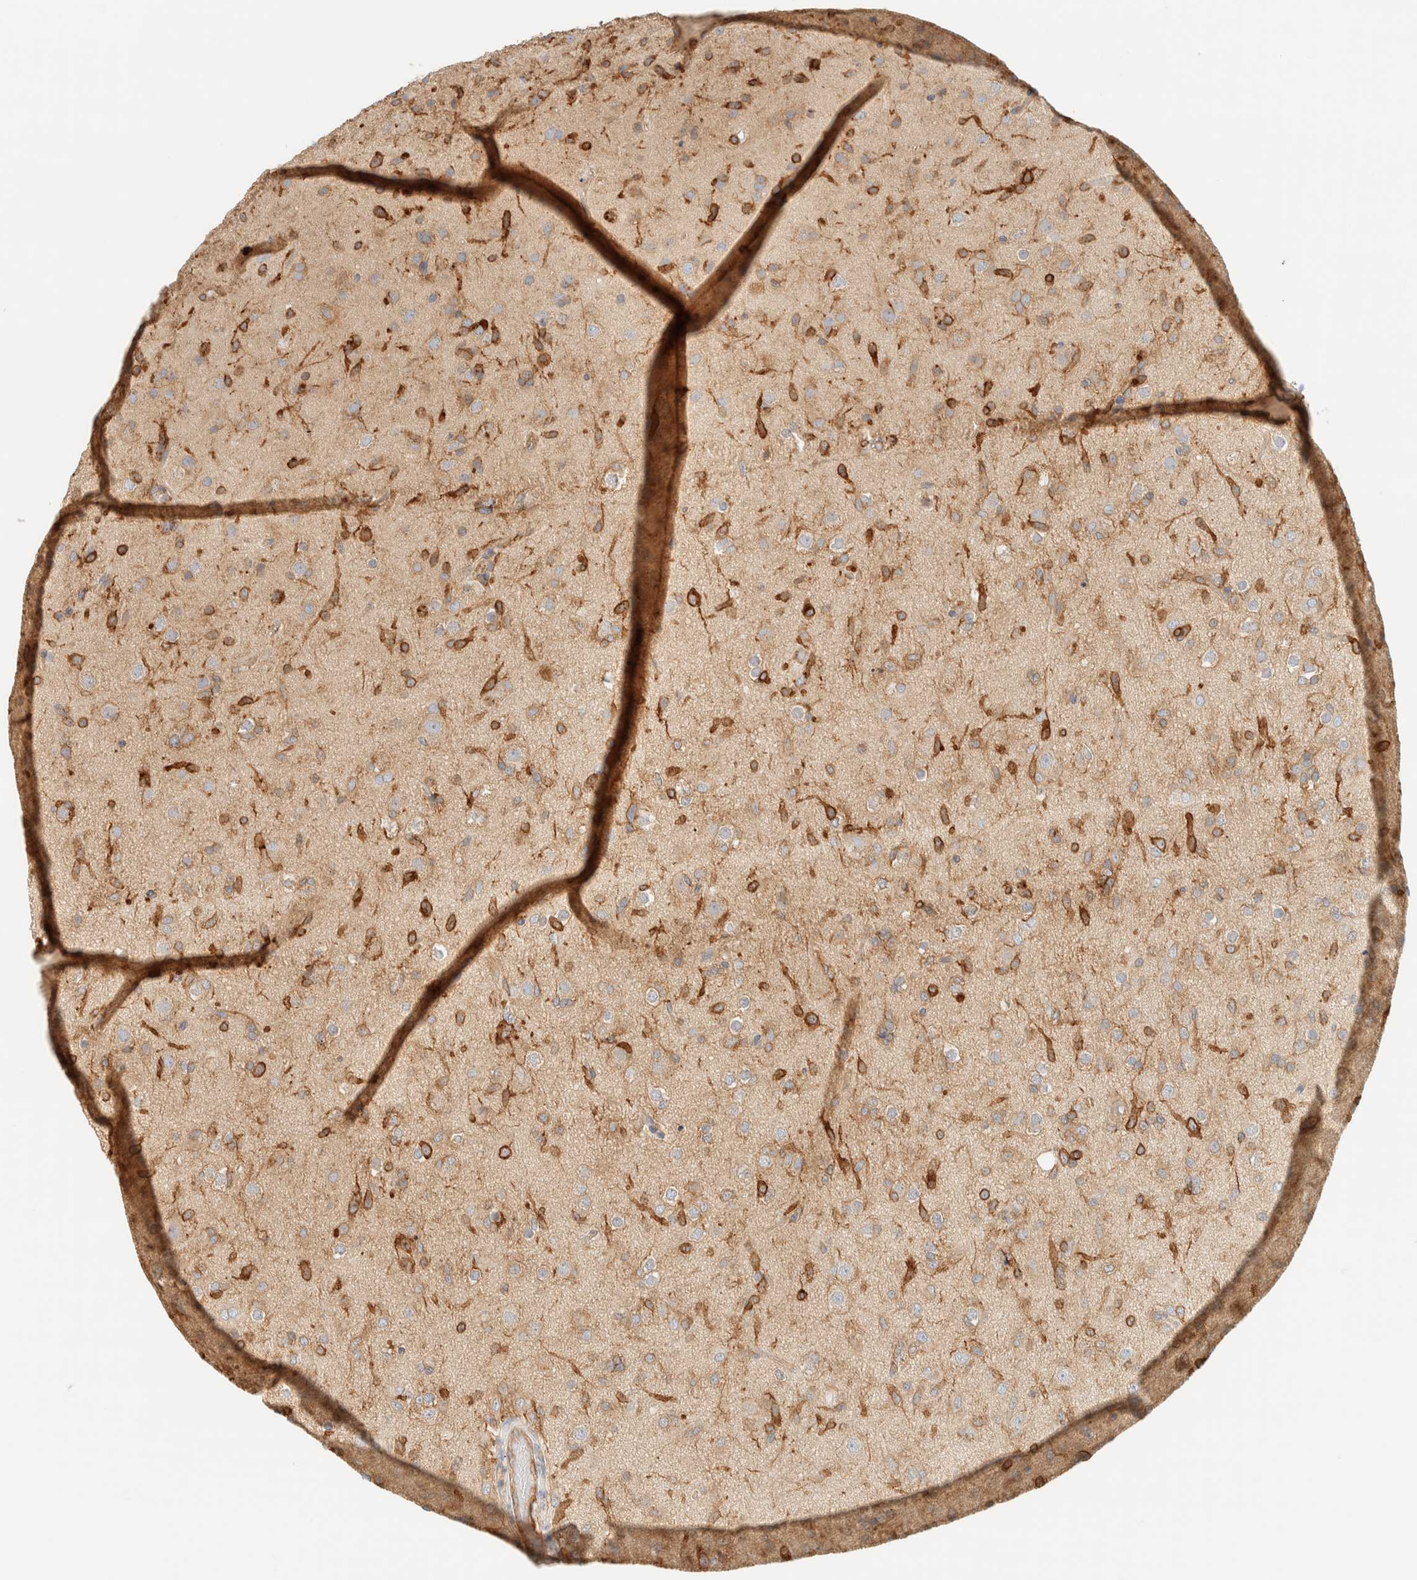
{"staining": {"intensity": "weak", "quantity": "<25%", "location": "cytoplasmic/membranous"}, "tissue": "glioma", "cell_type": "Tumor cells", "image_type": "cancer", "snomed": [{"axis": "morphology", "description": "Glioma, malignant, Low grade"}, {"axis": "topography", "description": "Brain"}], "caption": "IHC histopathology image of neoplastic tissue: glioma stained with DAB (3,3'-diaminobenzidine) shows no significant protein staining in tumor cells.", "gene": "LIMA1", "patient": {"sex": "male", "age": 65}}